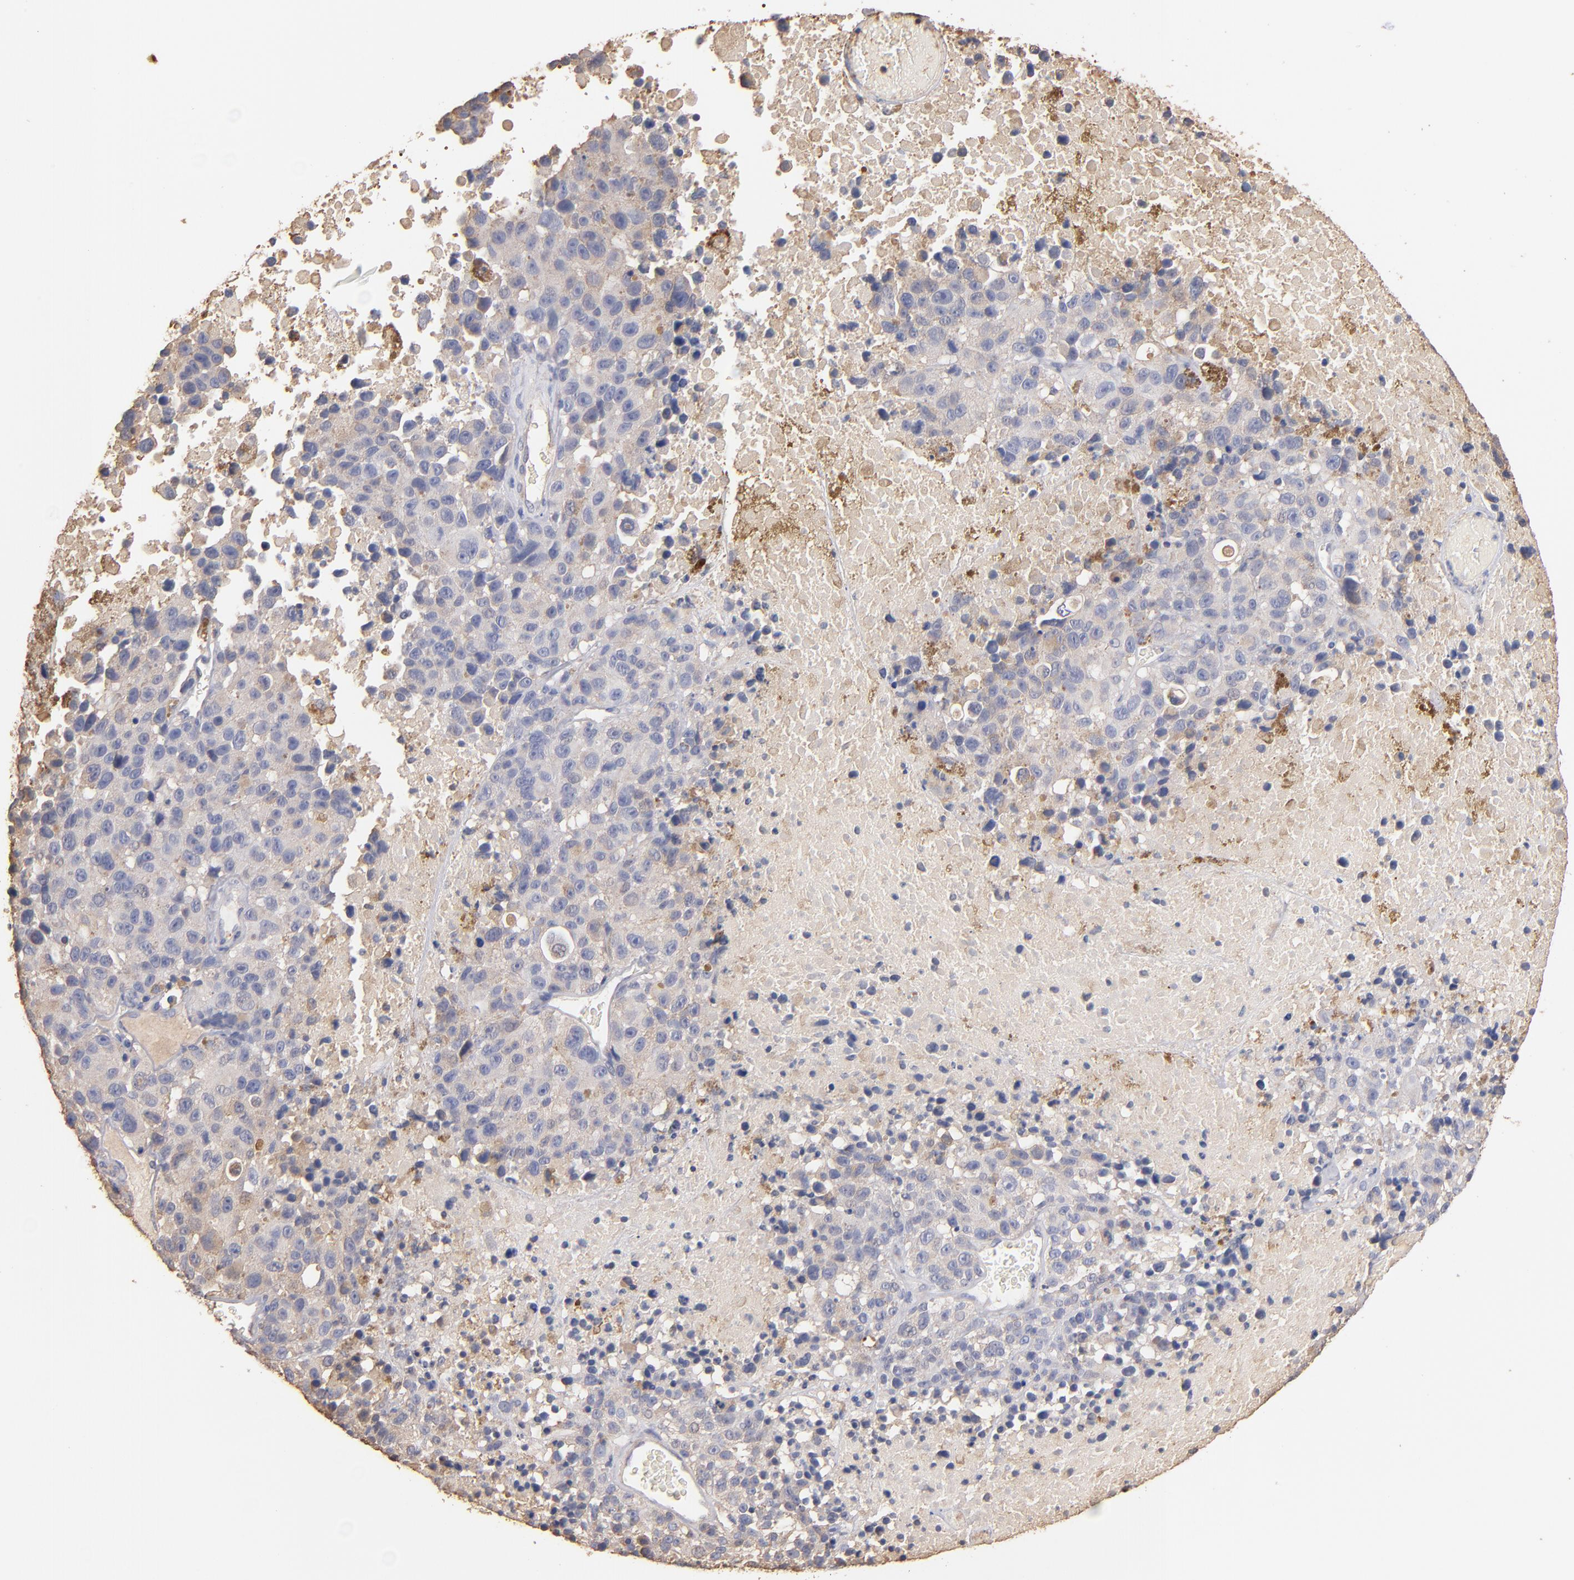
{"staining": {"intensity": "weak", "quantity": "25%-75%", "location": "cytoplasmic/membranous"}, "tissue": "melanoma", "cell_type": "Tumor cells", "image_type": "cancer", "snomed": [{"axis": "morphology", "description": "Malignant melanoma, Metastatic site"}, {"axis": "topography", "description": "Cerebral cortex"}], "caption": "Immunohistochemical staining of human melanoma displays low levels of weak cytoplasmic/membranous protein expression in about 25%-75% of tumor cells.", "gene": "RO60", "patient": {"sex": "female", "age": 52}}